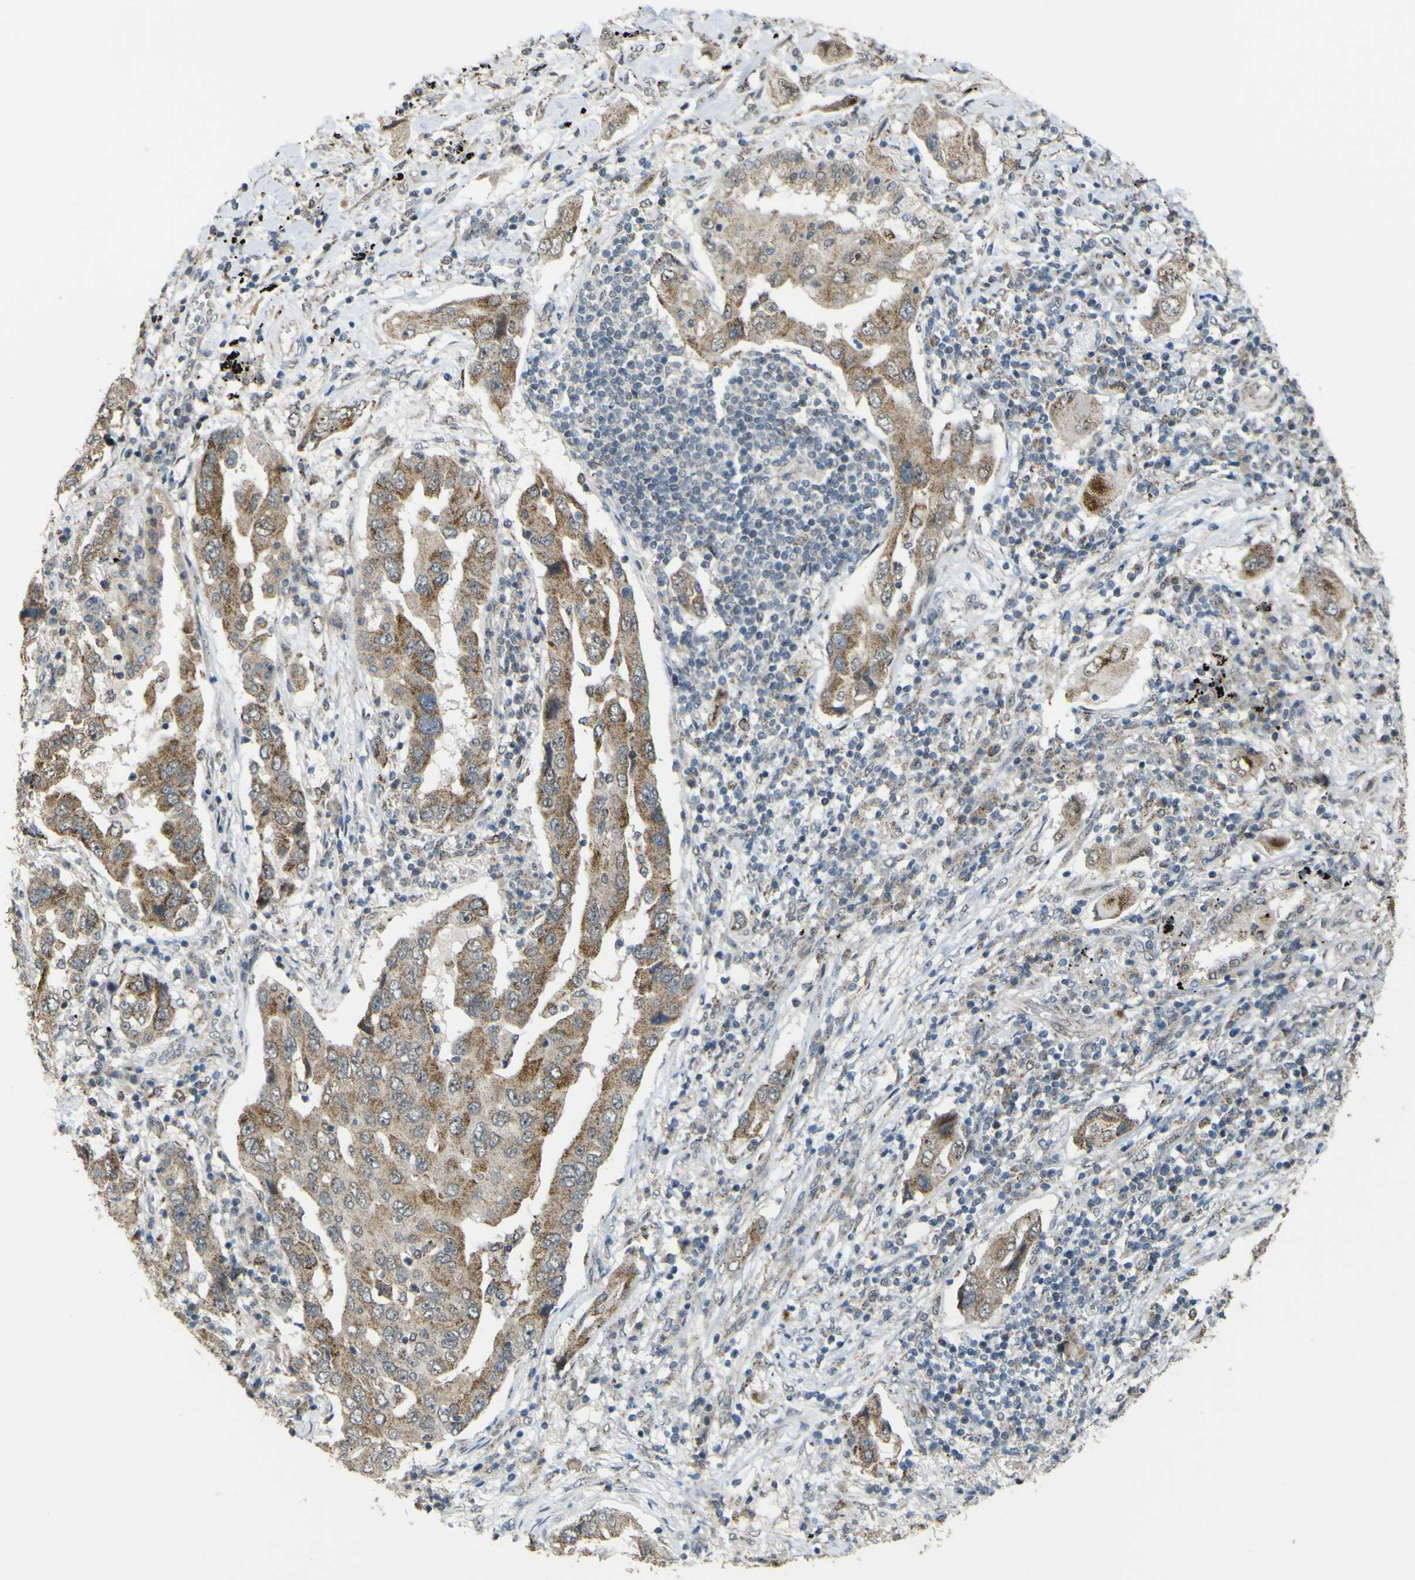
{"staining": {"intensity": "moderate", "quantity": ">75%", "location": "cytoplasmic/membranous"}, "tissue": "lung cancer", "cell_type": "Tumor cells", "image_type": "cancer", "snomed": [{"axis": "morphology", "description": "Adenocarcinoma, NOS"}, {"axis": "topography", "description": "Lung"}], "caption": "High-magnification brightfield microscopy of lung adenocarcinoma stained with DAB (3,3'-diaminobenzidine) (brown) and counterstained with hematoxylin (blue). tumor cells exhibit moderate cytoplasmic/membranous staining is appreciated in about>75% of cells.", "gene": "ACBD5", "patient": {"sex": "female", "age": 65}}